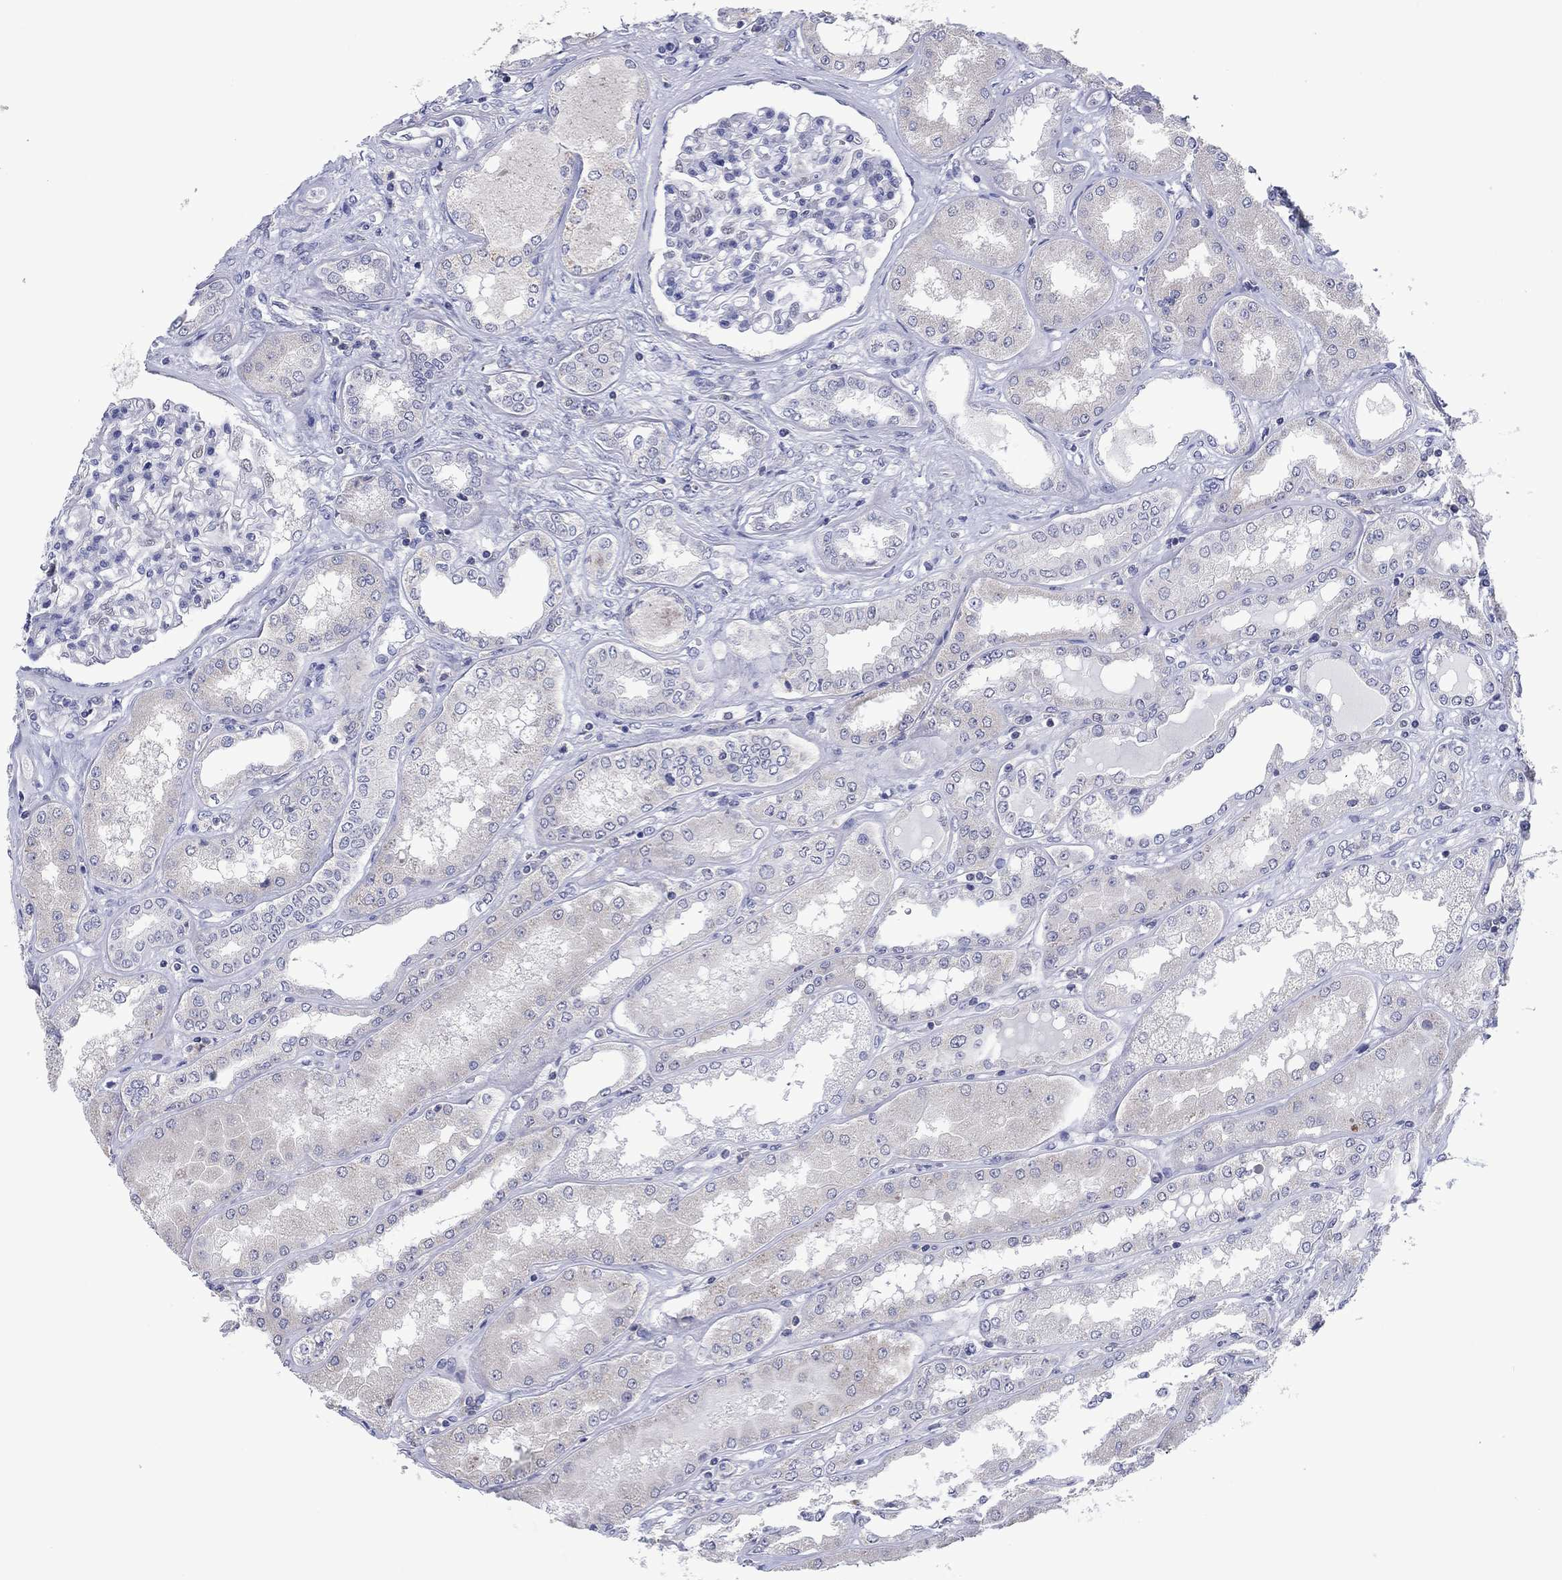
{"staining": {"intensity": "negative", "quantity": "none", "location": "none"}, "tissue": "kidney", "cell_type": "Cells in glomeruli", "image_type": "normal", "snomed": [{"axis": "morphology", "description": "Normal tissue, NOS"}, {"axis": "topography", "description": "Kidney"}], "caption": "The image demonstrates no significant staining in cells in glomeruli of kidney.", "gene": "FER1L6", "patient": {"sex": "female", "age": 56}}